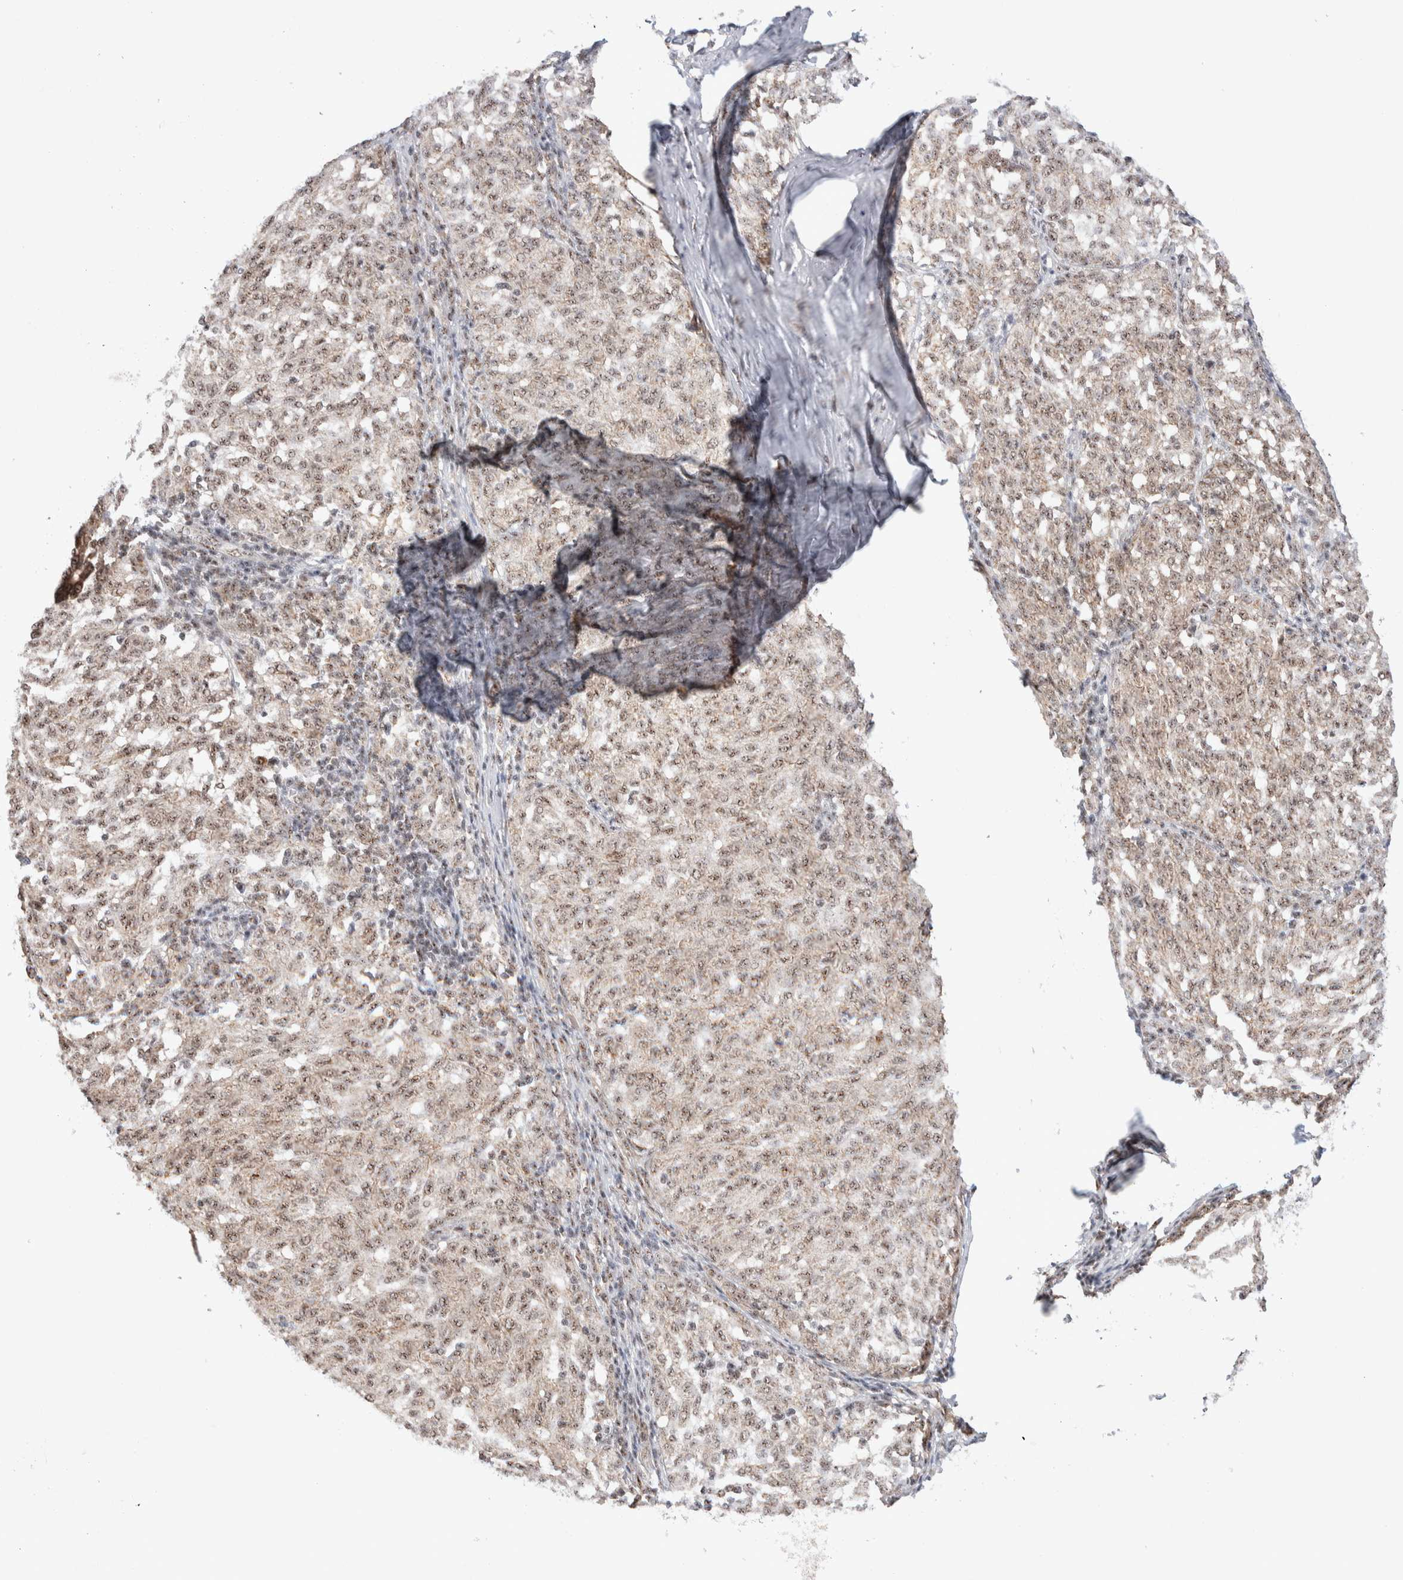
{"staining": {"intensity": "weak", "quantity": ">75%", "location": "cytoplasmic/membranous,nuclear"}, "tissue": "melanoma", "cell_type": "Tumor cells", "image_type": "cancer", "snomed": [{"axis": "morphology", "description": "Malignant melanoma, NOS"}, {"axis": "topography", "description": "Skin"}], "caption": "This is a photomicrograph of immunohistochemistry staining of melanoma, which shows weak expression in the cytoplasmic/membranous and nuclear of tumor cells.", "gene": "ZNF695", "patient": {"sex": "female", "age": 72}}